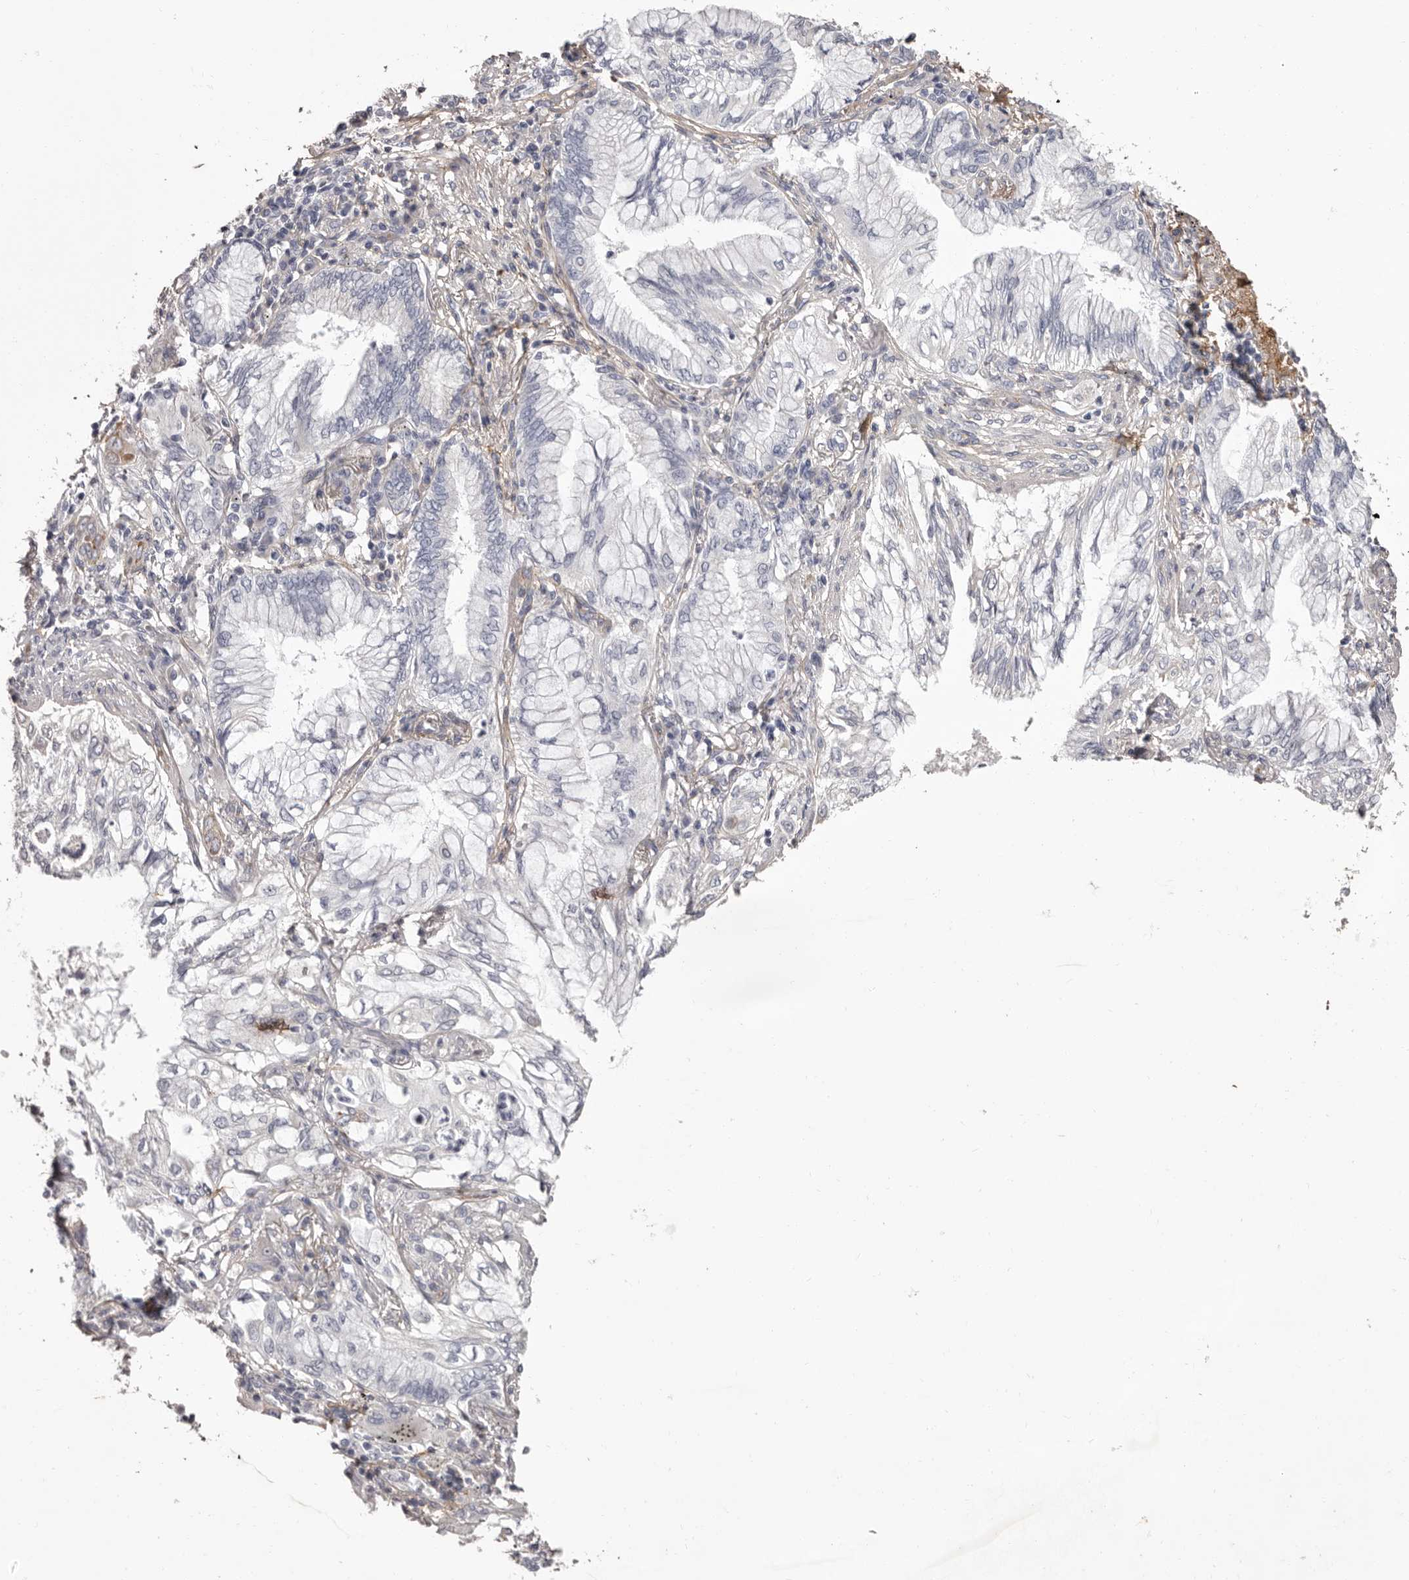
{"staining": {"intensity": "negative", "quantity": "none", "location": "none"}, "tissue": "lung cancer", "cell_type": "Tumor cells", "image_type": "cancer", "snomed": [{"axis": "morphology", "description": "Adenocarcinoma, NOS"}, {"axis": "topography", "description": "Lung"}], "caption": "Immunohistochemistry (IHC) of lung adenocarcinoma exhibits no expression in tumor cells.", "gene": "COL6A1", "patient": {"sex": "female", "age": 70}}